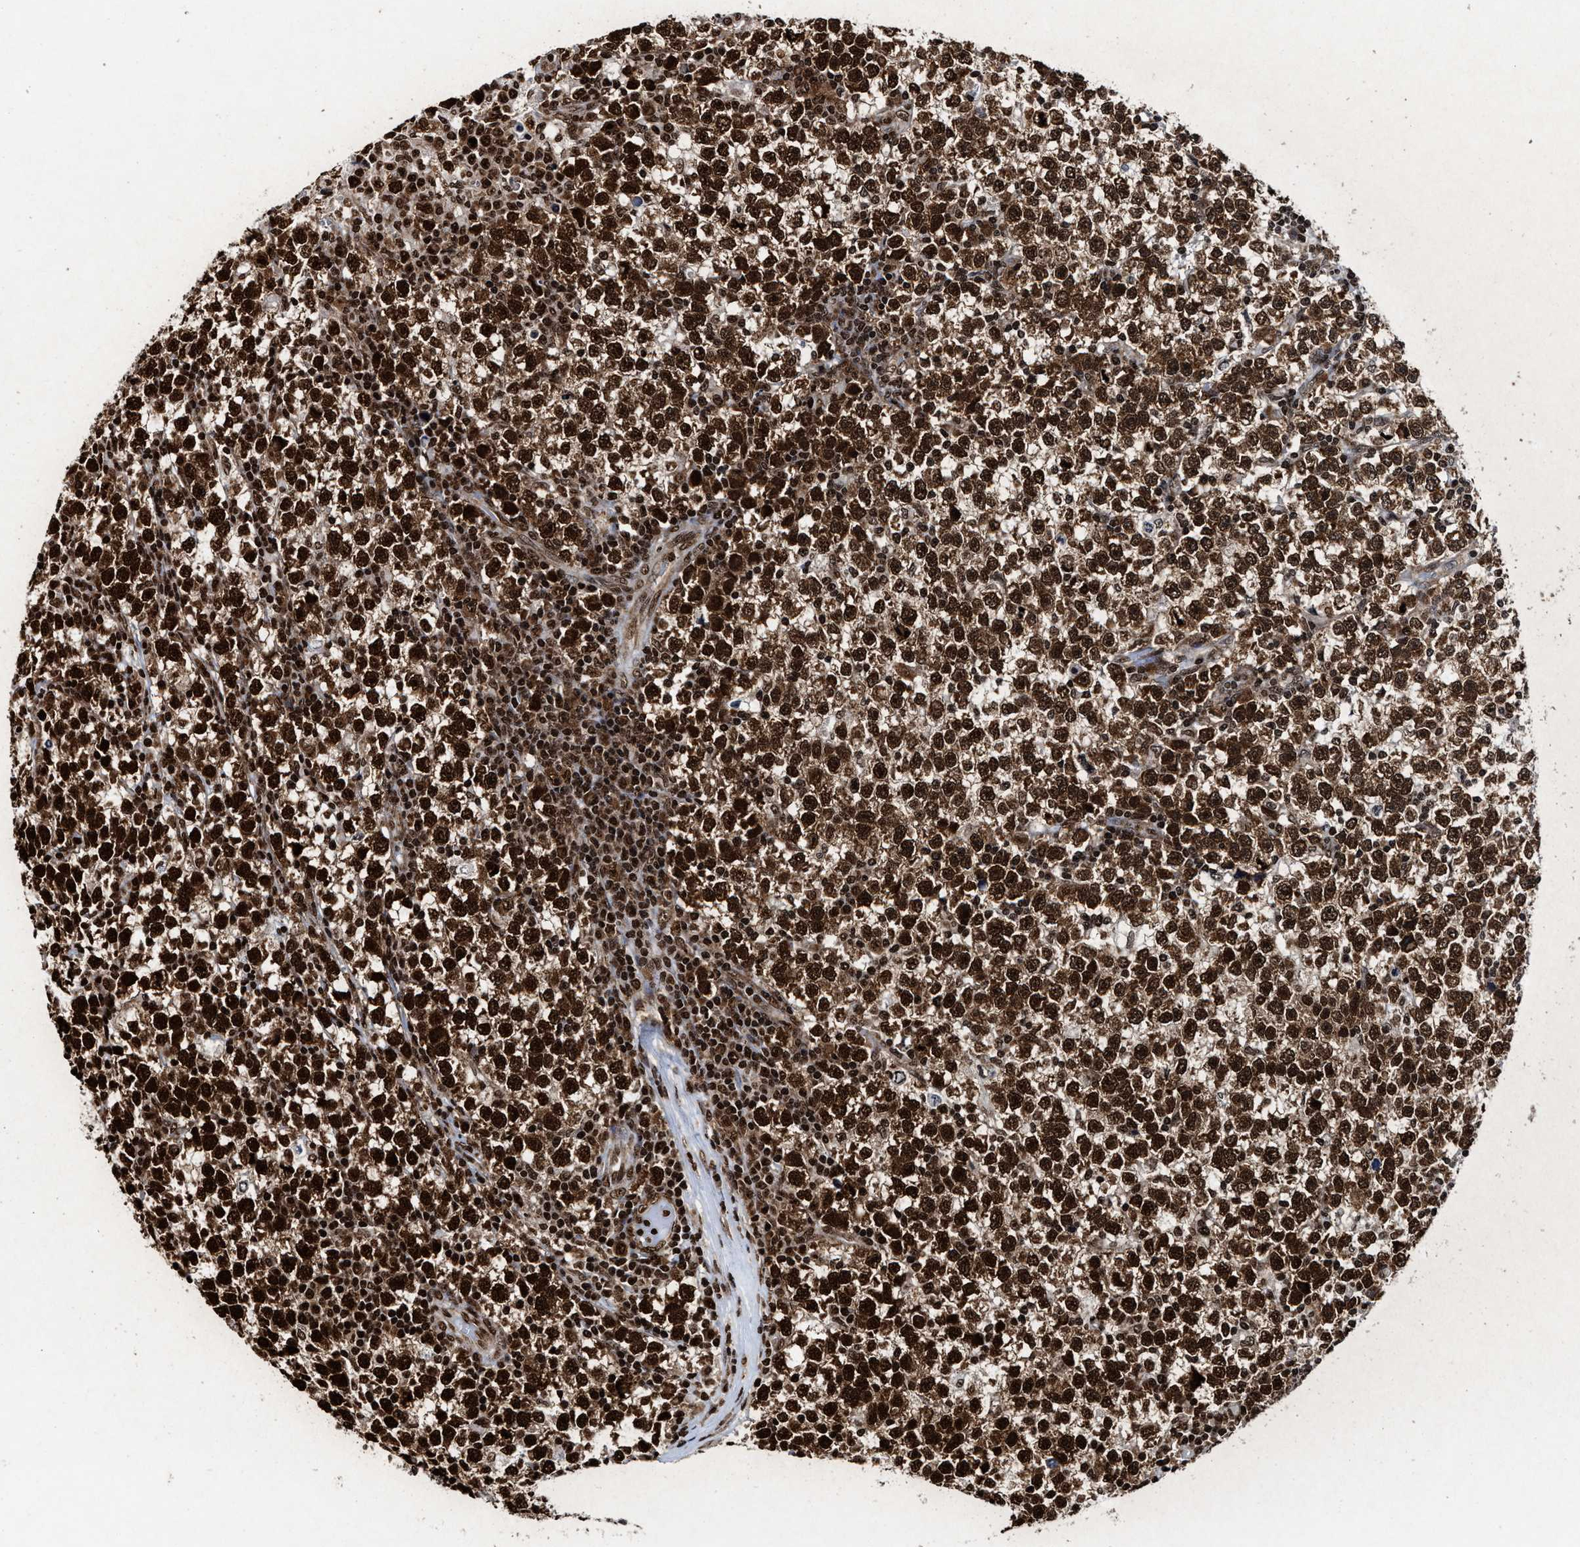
{"staining": {"intensity": "strong", "quantity": ">75%", "location": "cytoplasmic/membranous,nuclear"}, "tissue": "testis cancer", "cell_type": "Tumor cells", "image_type": "cancer", "snomed": [{"axis": "morphology", "description": "Seminoma, NOS"}, {"axis": "topography", "description": "Testis"}], "caption": "The immunohistochemical stain highlights strong cytoplasmic/membranous and nuclear expression in tumor cells of testis cancer (seminoma) tissue.", "gene": "ALYREF", "patient": {"sex": "male", "age": 43}}